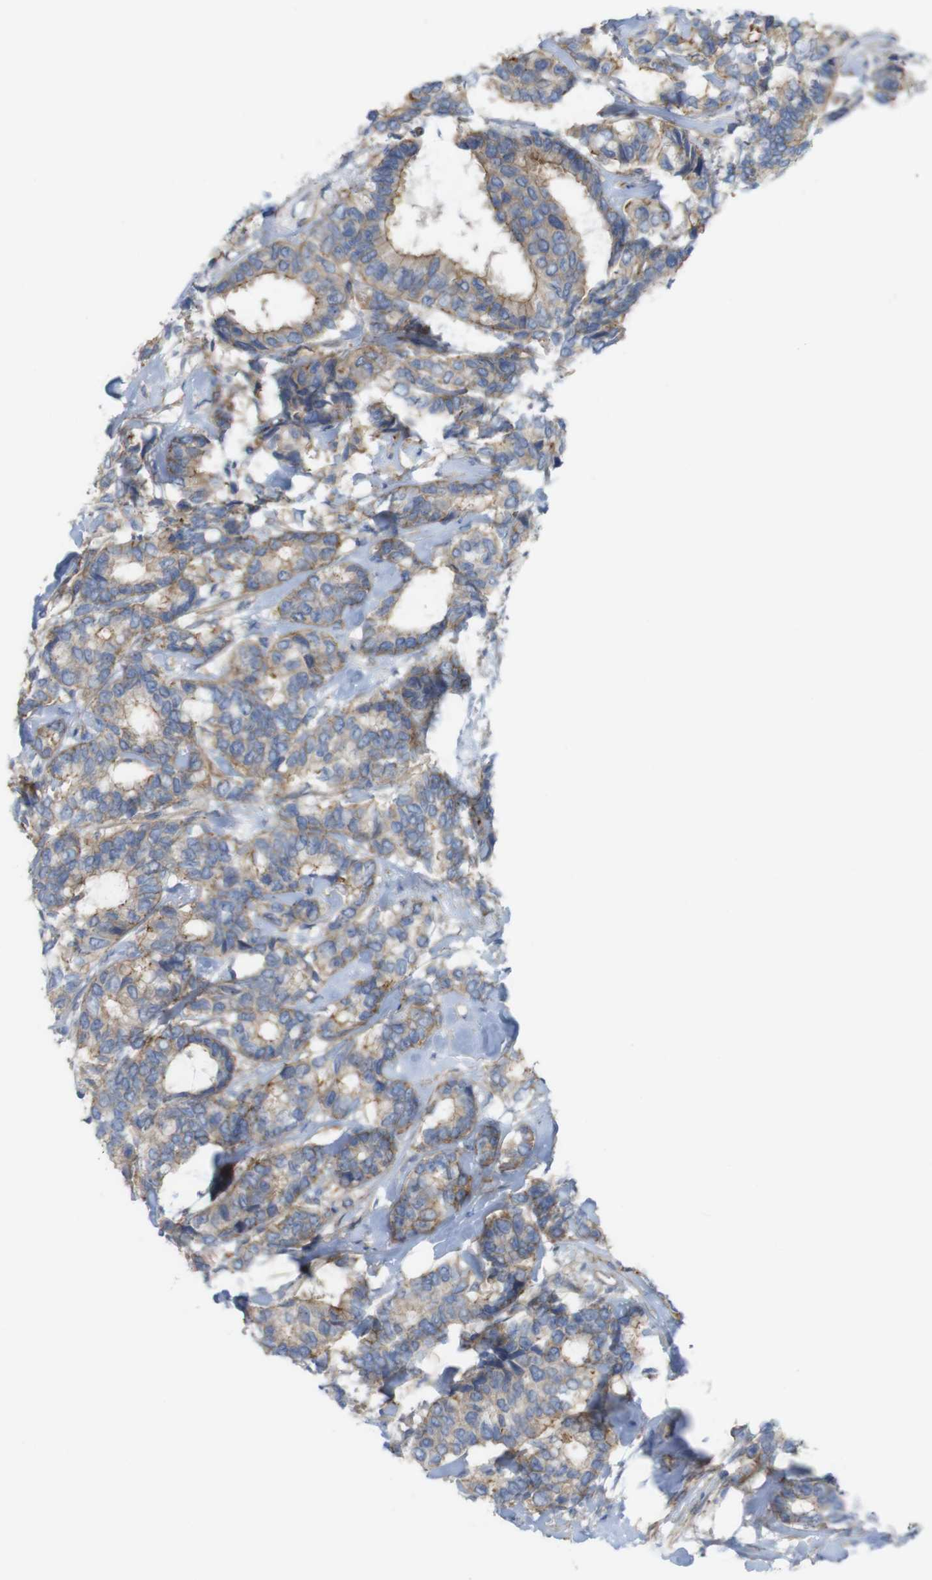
{"staining": {"intensity": "moderate", "quantity": "25%-75%", "location": "cytoplasmic/membranous"}, "tissue": "breast cancer", "cell_type": "Tumor cells", "image_type": "cancer", "snomed": [{"axis": "morphology", "description": "Duct carcinoma"}, {"axis": "topography", "description": "Breast"}], "caption": "Protein expression analysis of human breast cancer (infiltrating ductal carcinoma) reveals moderate cytoplasmic/membranous positivity in approximately 25%-75% of tumor cells.", "gene": "PREX2", "patient": {"sex": "female", "age": 87}}